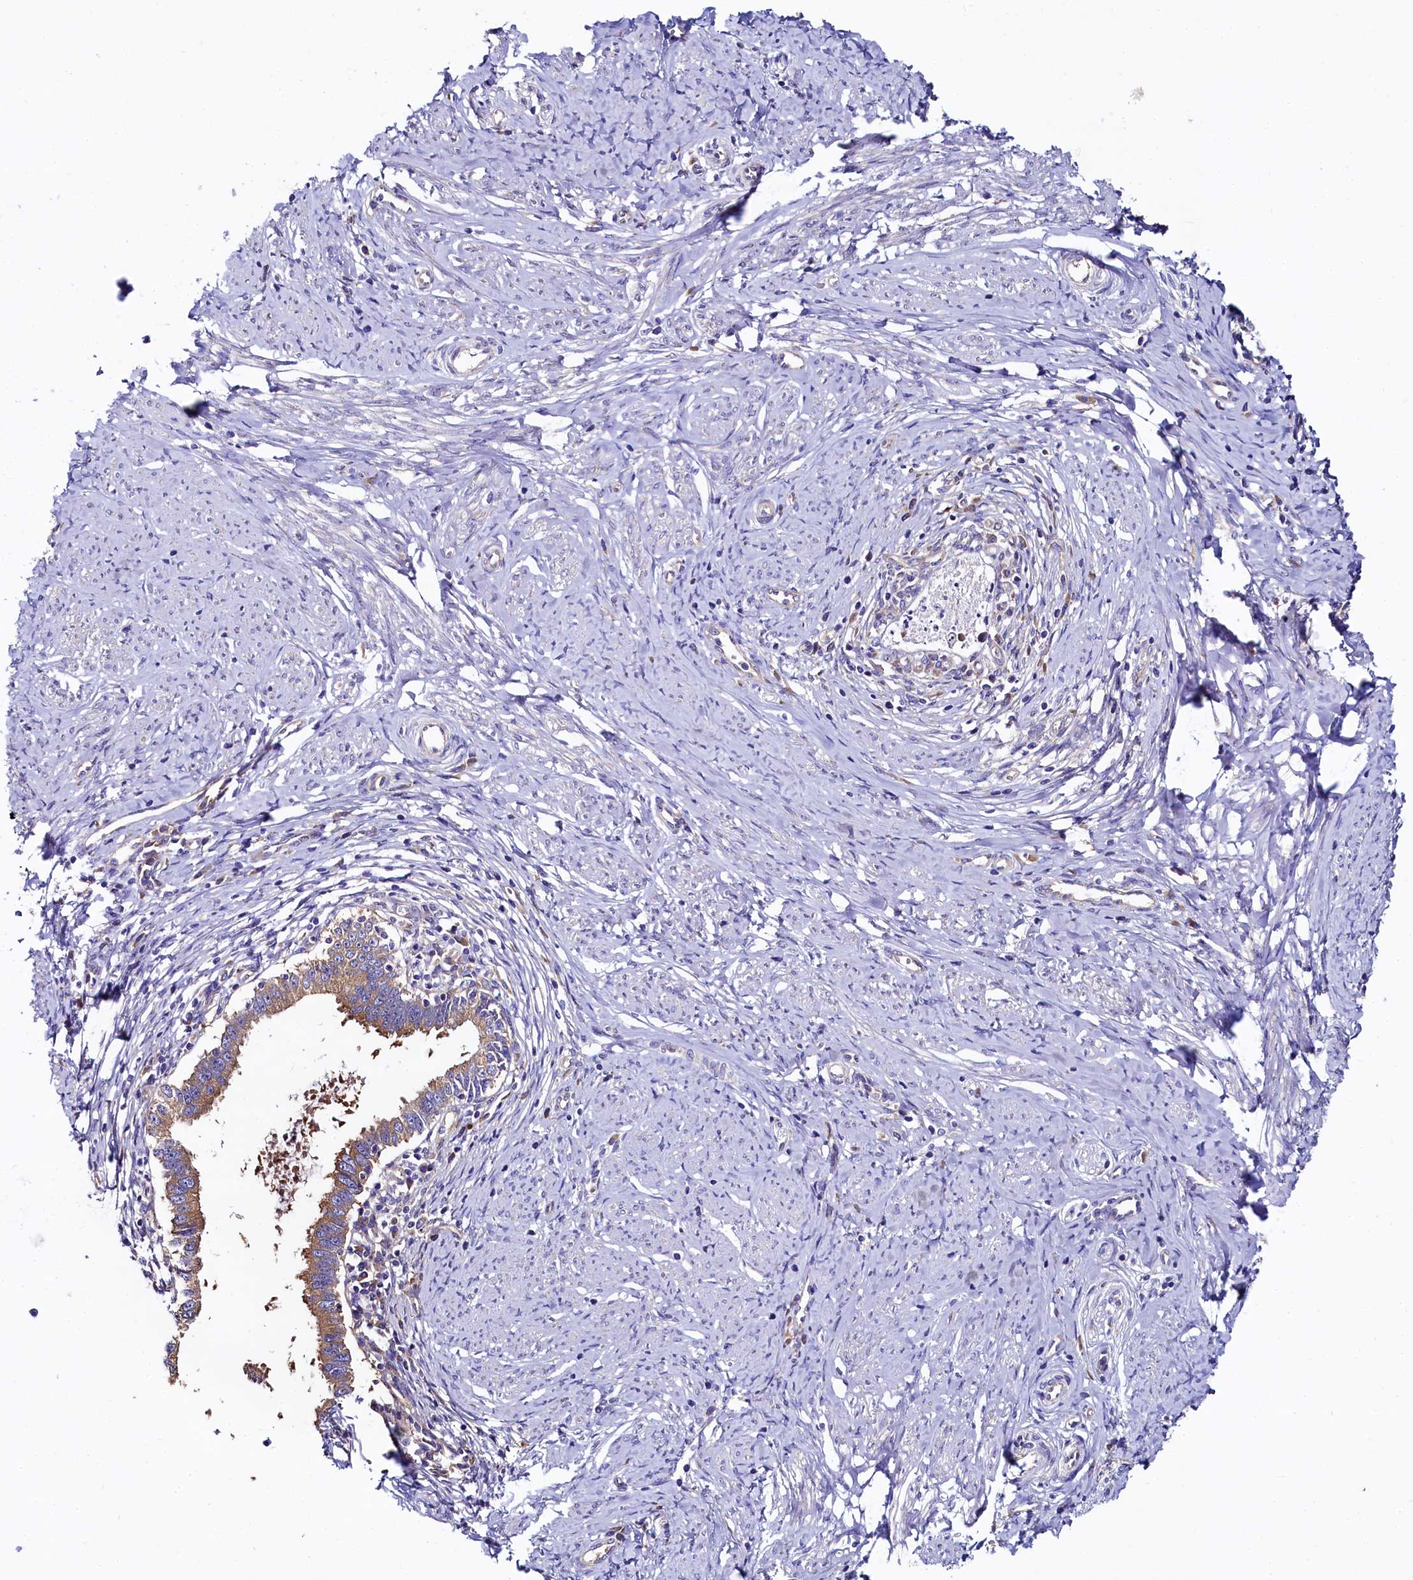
{"staining": {"intensity": "moderate", "quantity": ">75%", "location": "cytoplasmic/membranous"}, "tissue": "cervical cancer", "cell_type": "Tumor cells", "image_type": "cancer", "snomed": [{"axis": "morphology", "description": "Adenocarcinoma, NOS"}, {"axis": "topography", "description": "Cervix"}], "caption": "IHC of cervical cancer (adenocarcinoma) displays medium levels of moderate cytoplasmic/membranous expression in about >75% of tumor cells.", "gene": "QARS1", "patient": {"sex": "female", "age": 36}}